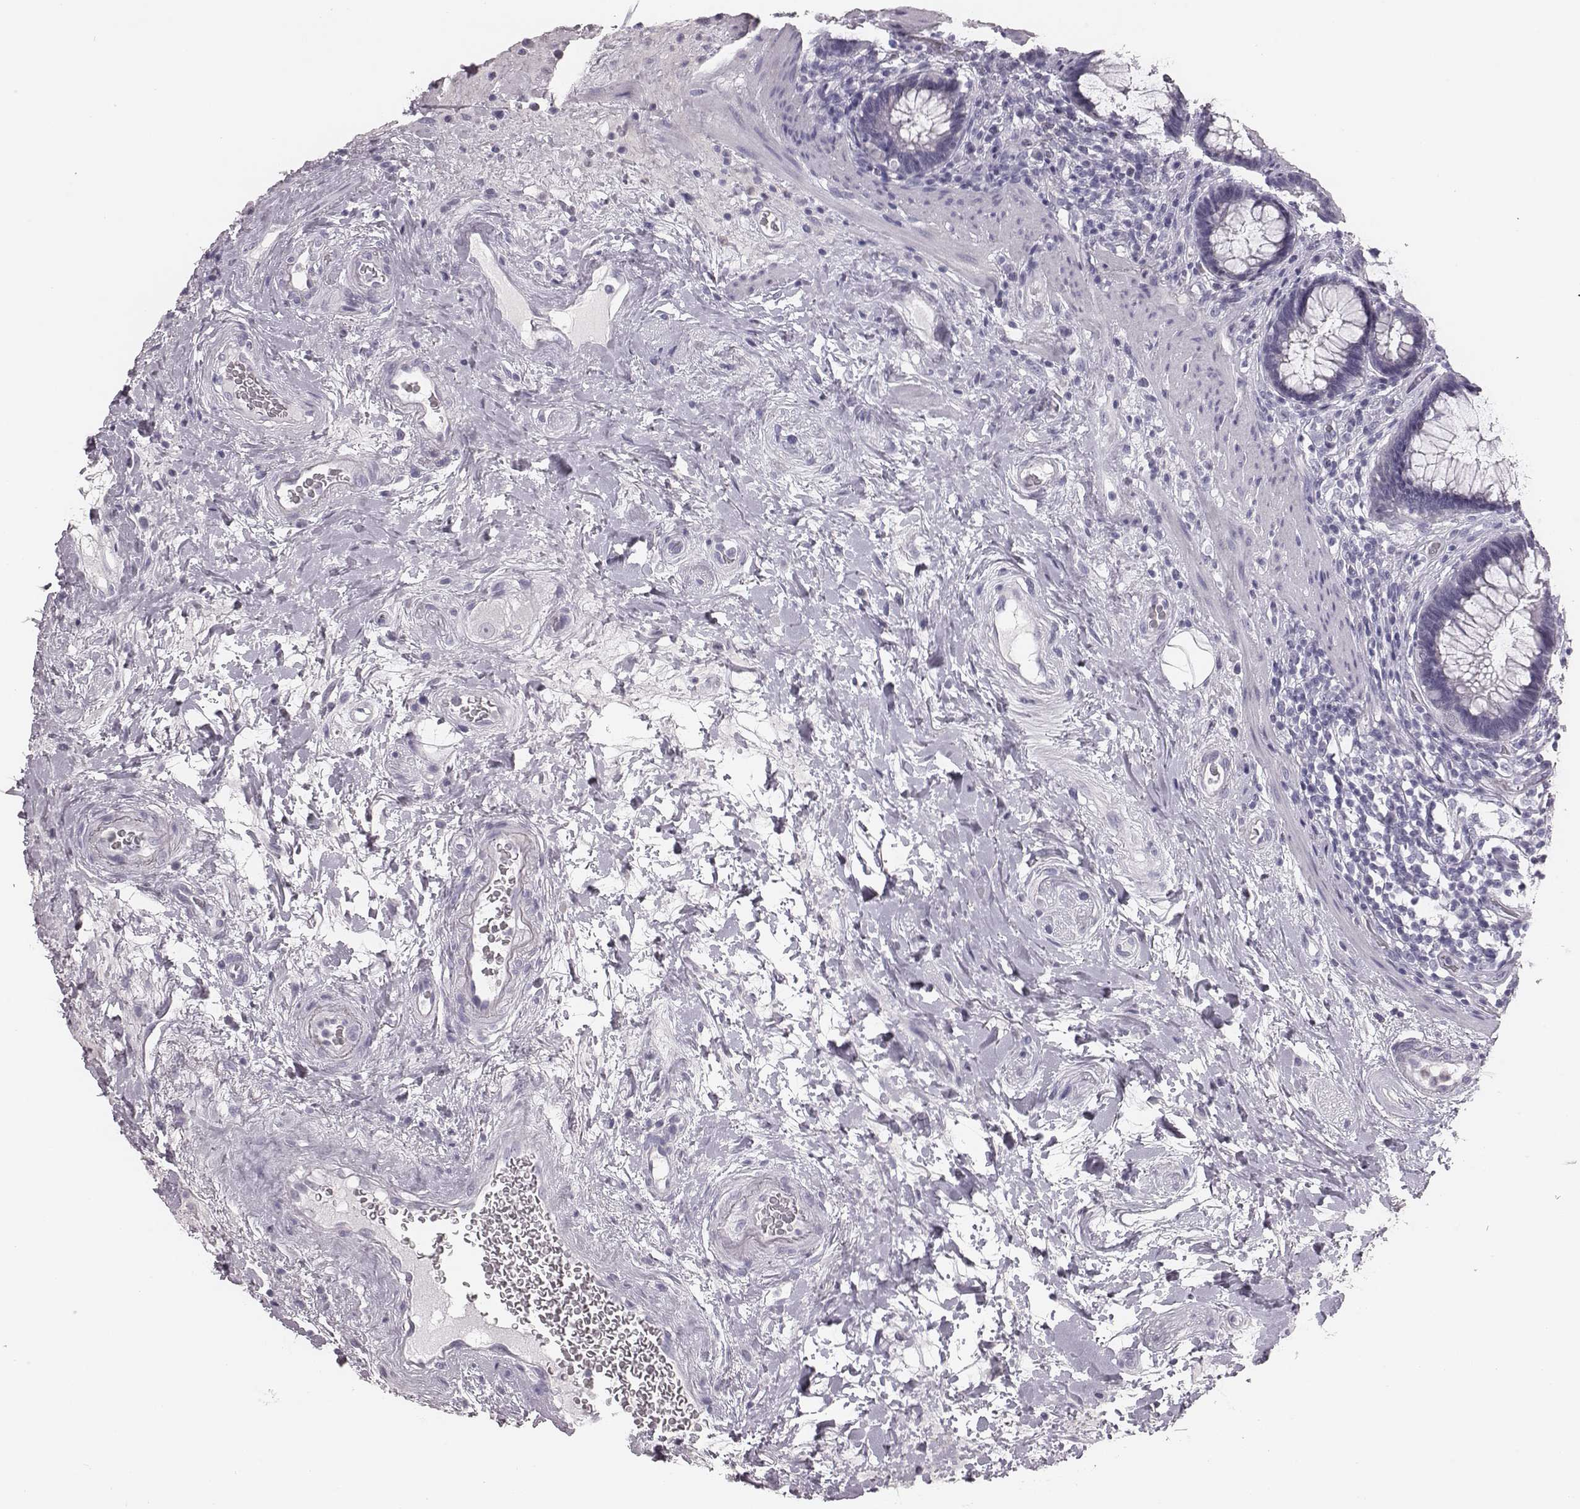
{"staining": {"intensity": "negative", "quantity": "none", "location": "none"}, "tissue": "rectum", "cell_type": "Glandular cells", "image_type": "normal", "snomed": [{"axis": "morphology", "description": "Normal tissue, NOS"}, {"axis": "topography", "description": "Rectum"}], "caption": "Glandular cells show no significant positivity in unremarkable rectum.", "gene": "CSH1", "patient": {"sex": "male", "age": 72}}